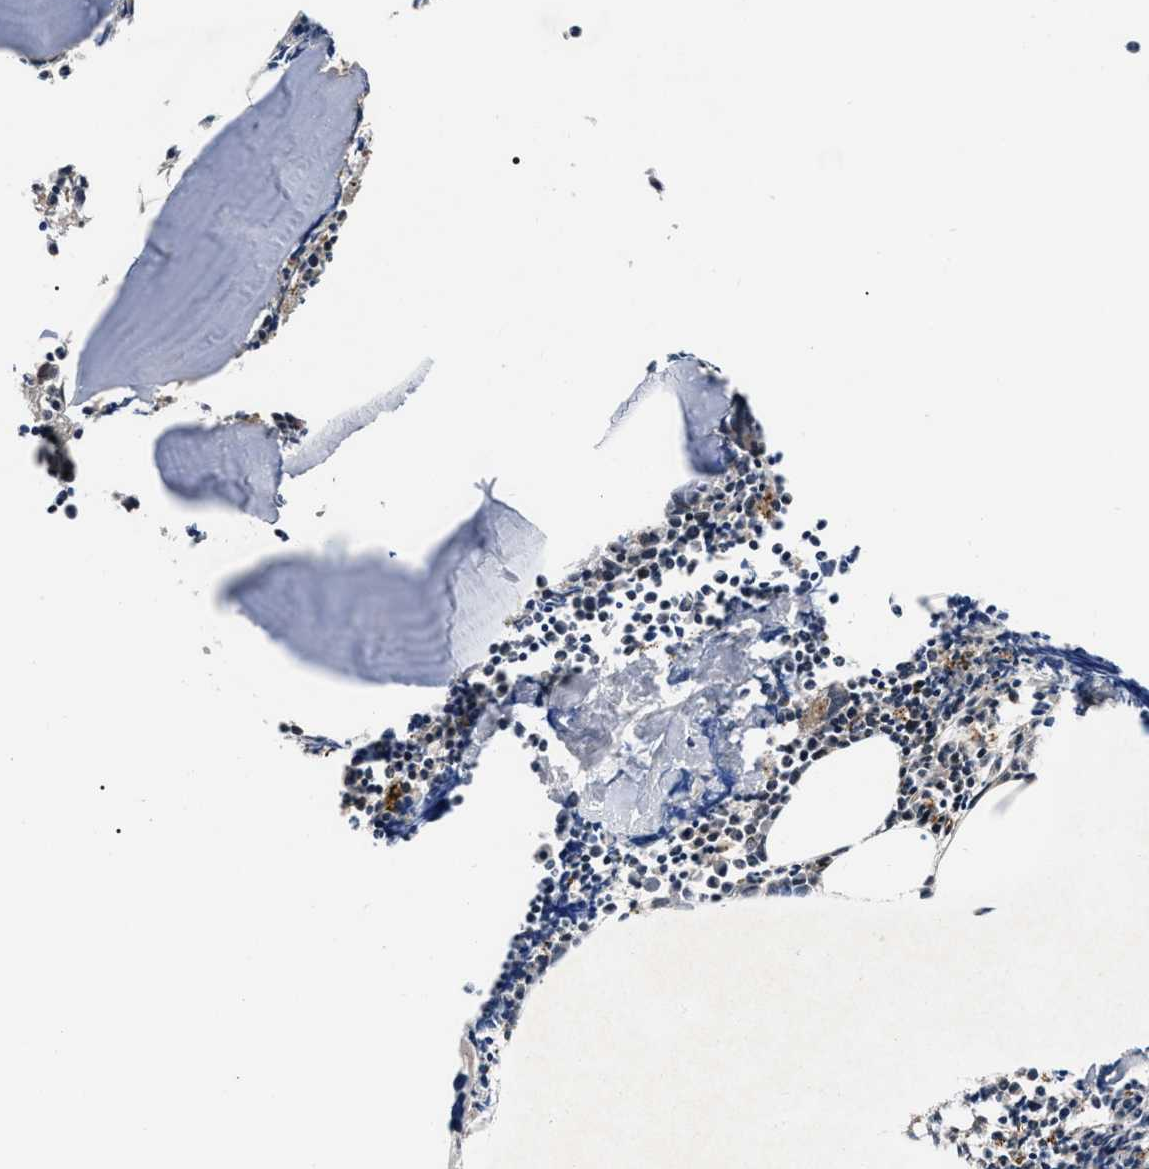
{"staining": {"intensity": "moderate", "quantity": "<25%", "location": "cytoplasmic/membranous"}, "tissue": "bone marrow", "cell_type": "Hematopoietic cells", "image_type": "normal", "snomed": [{"axis": "morphology", "description": "Normal tissue, NOS"}, {"axis": "morphology", "description": "Inflammation, NOS"}, {"axis": "topography", "description": "Bone marrow"}], "caption": "About <25% of hematopoietic cells in normal human bone marrow show moderate cytoplasmic/membranous protein staining as visualized by brown immunohistochemical staining.", "gene": "PPWD1", "patient": {"sex": "female", "age": 53}}